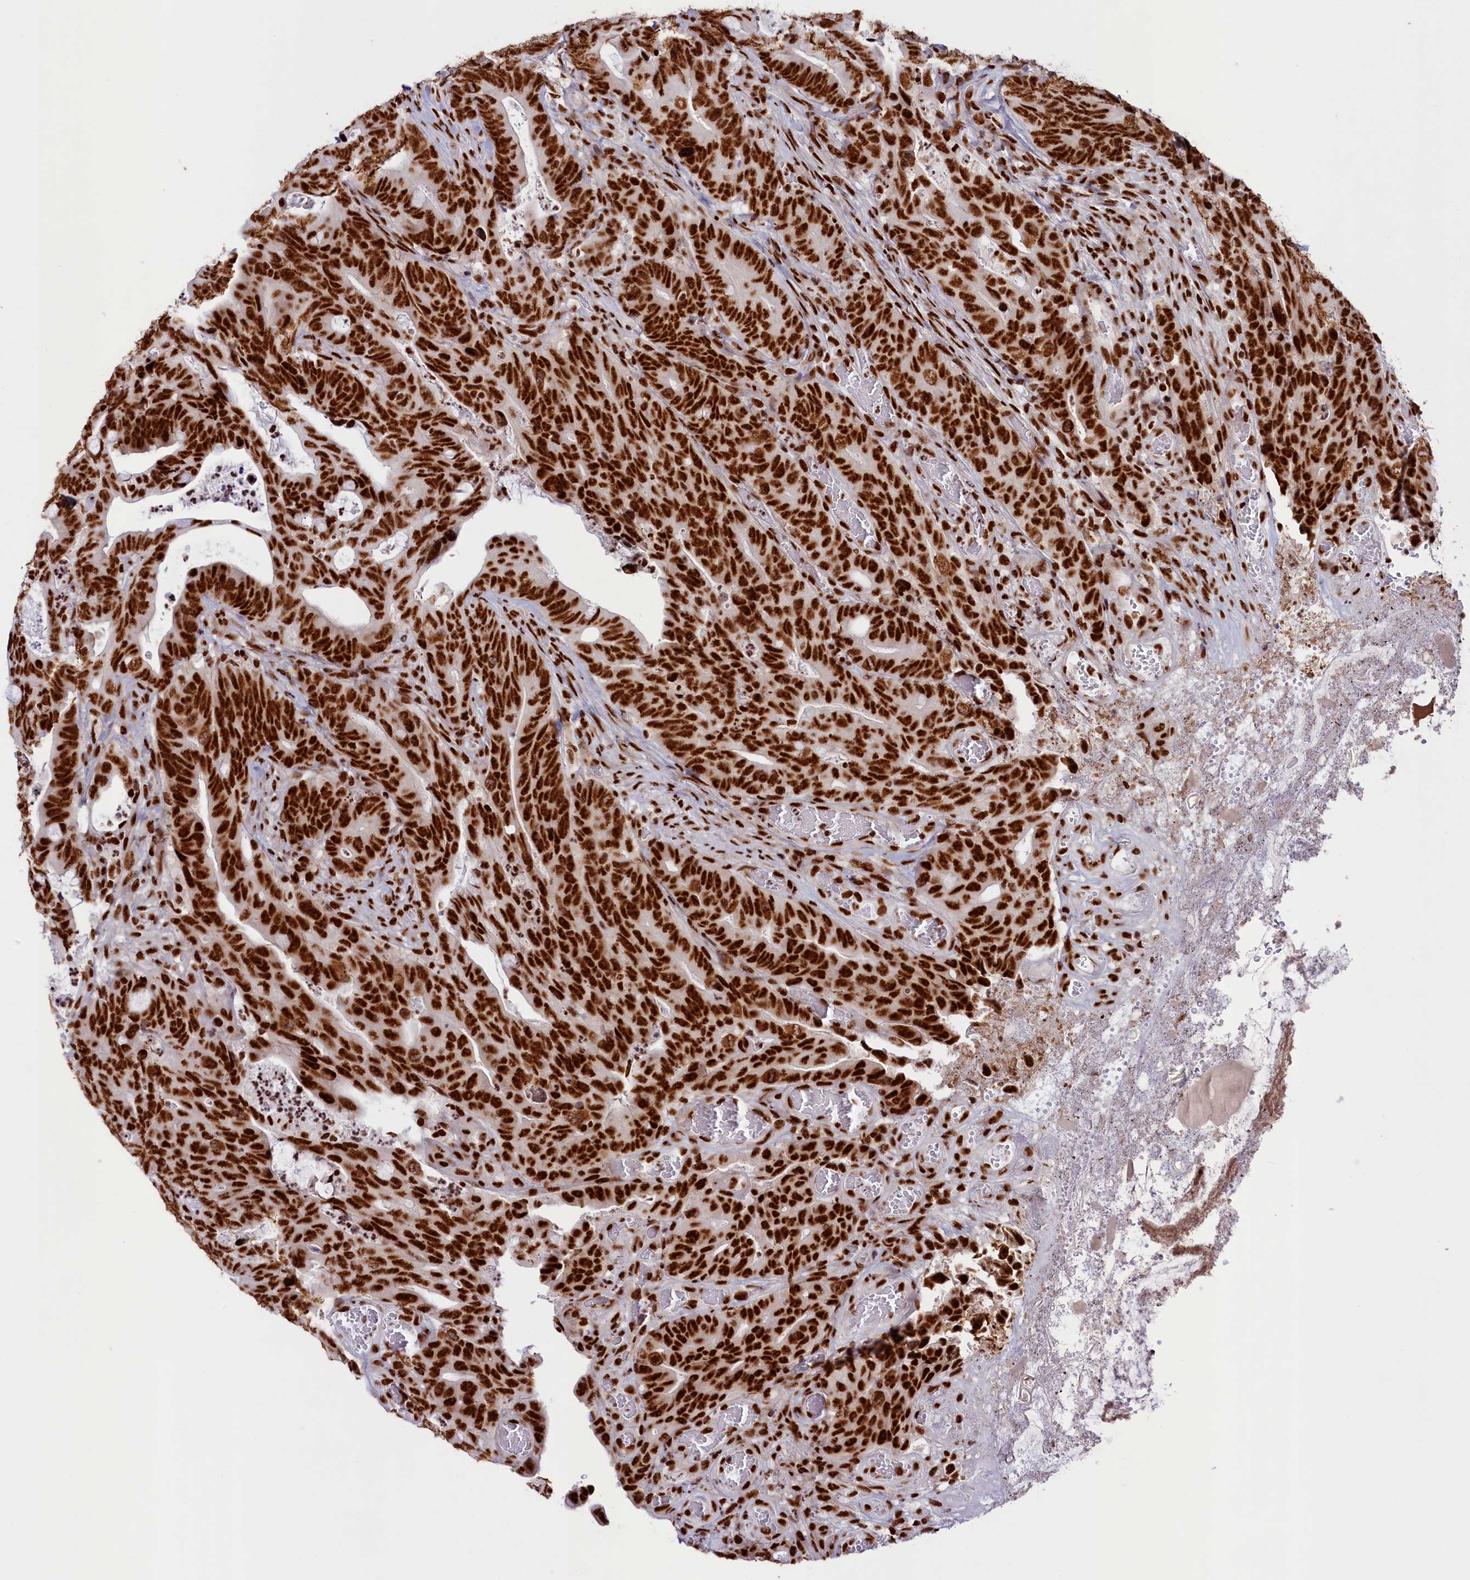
{"staining": {"intensity": "strong", "quantity": ">75%", "location": "nuclear"}, "tissue": "colorectal cancer", "cell_type": "Tumor cells", "image_type": "cancer", "snomed": [{"axis": "morphology", "description": "Adenocarcinoma, NOS"}, {"axis": "topography", "description": "Colon"}], "caption": "Strong nuclear protein staining is present in about >75% of tumor cells in colorectal adenocarcinoma.", "gene": "SNRNP70", "patient": {"sex": "female", "age": 82}}